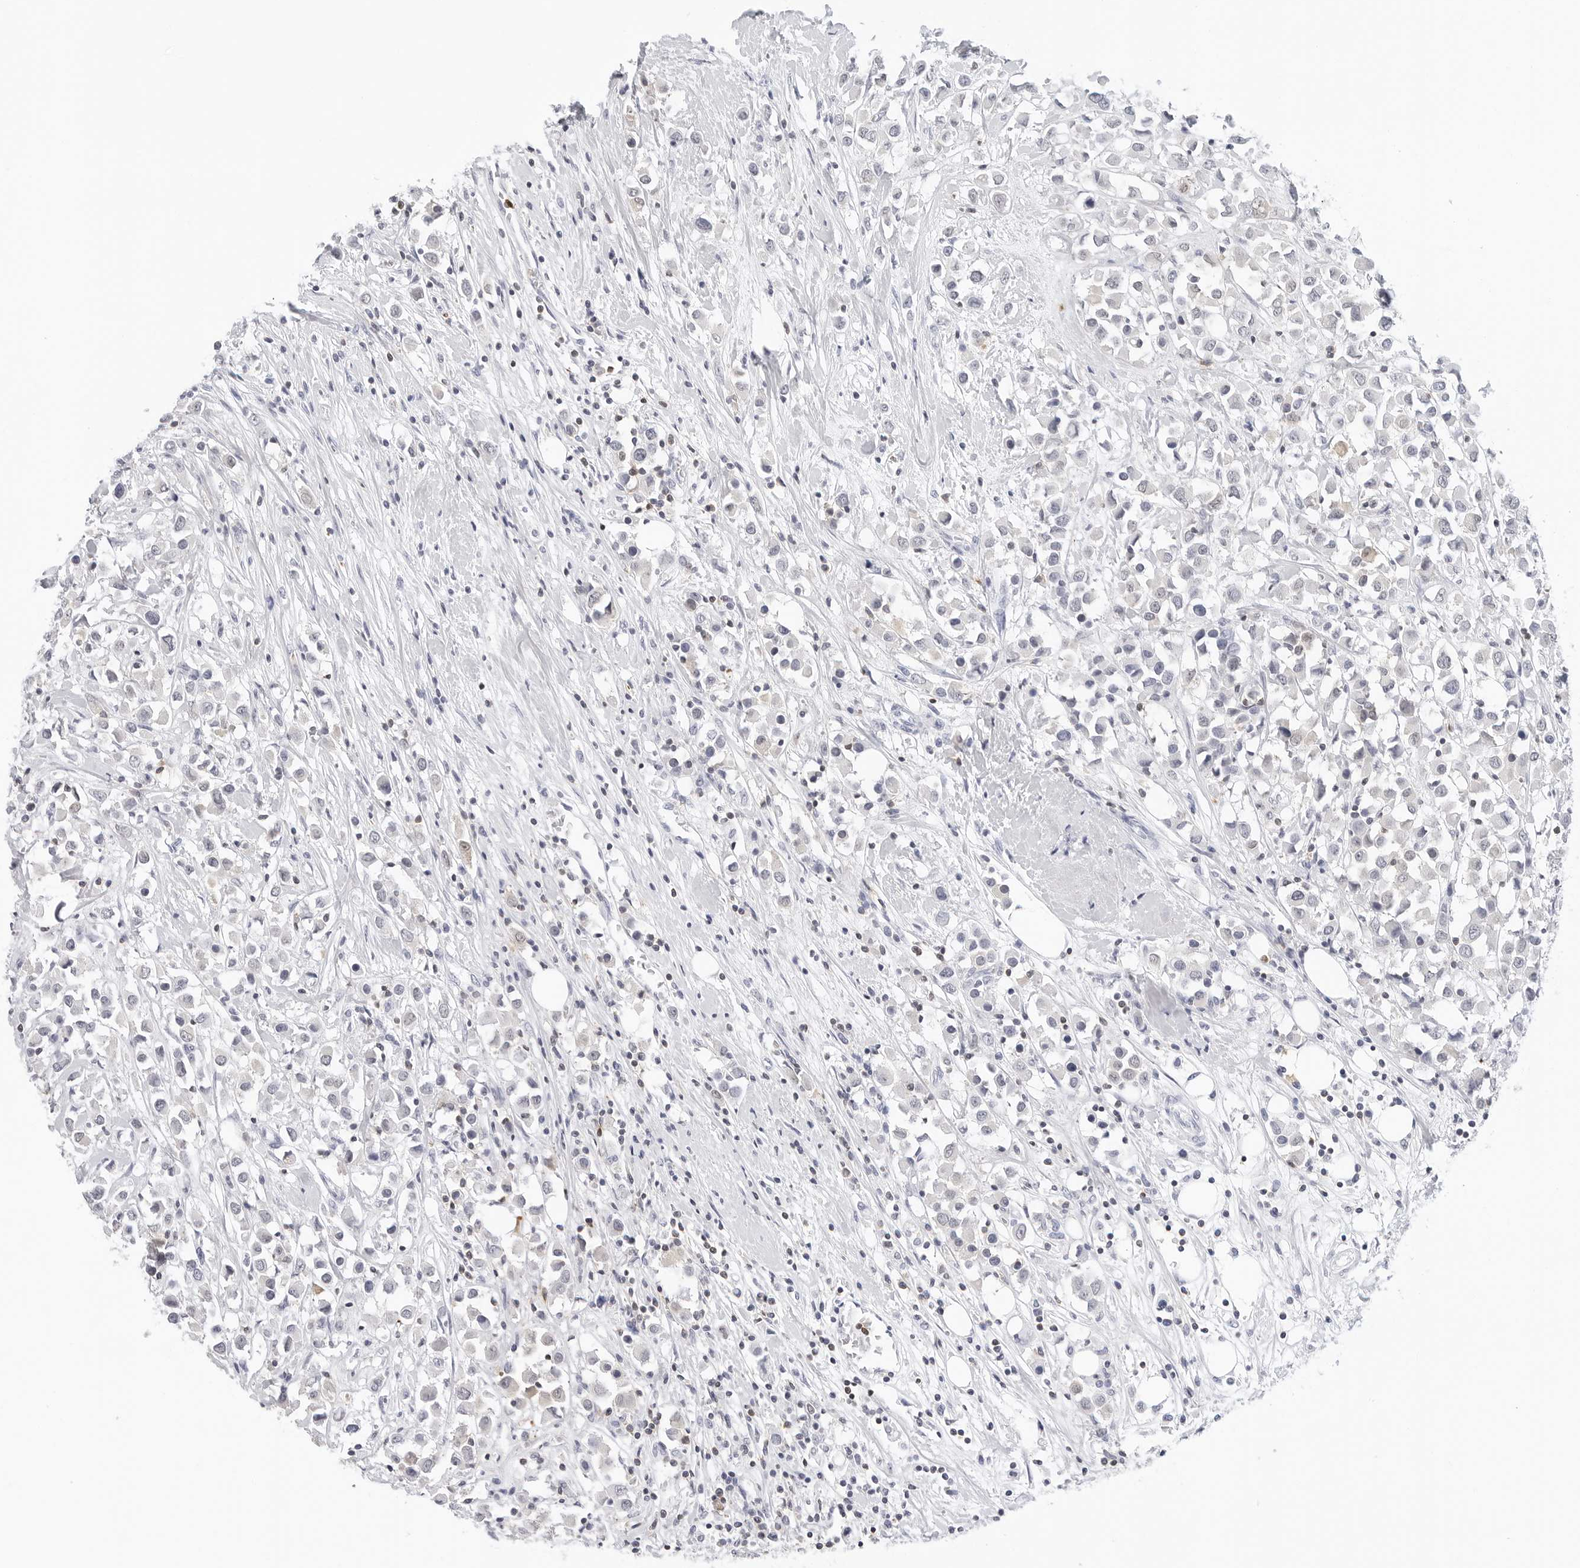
{"staining": {"intensity": "negative", "quantity": "none", "location": "none"}, "tissue": "breast cancer", "cell_type": "Tumor cells", "image_type": "cancer", "snomed": [{"axis": "morphology", "description": "Duct carcinoma"}, {"axis": "topography", "description": "Breast"}], "caption": "This is an immunohistochemistry (IHC) micrograph of human infiltrating ductal carcinoma (breast). There is no staining in tumor cells.", "gene": "SLC9A3R1", "patient": {"sex": "female", "age": 61}}